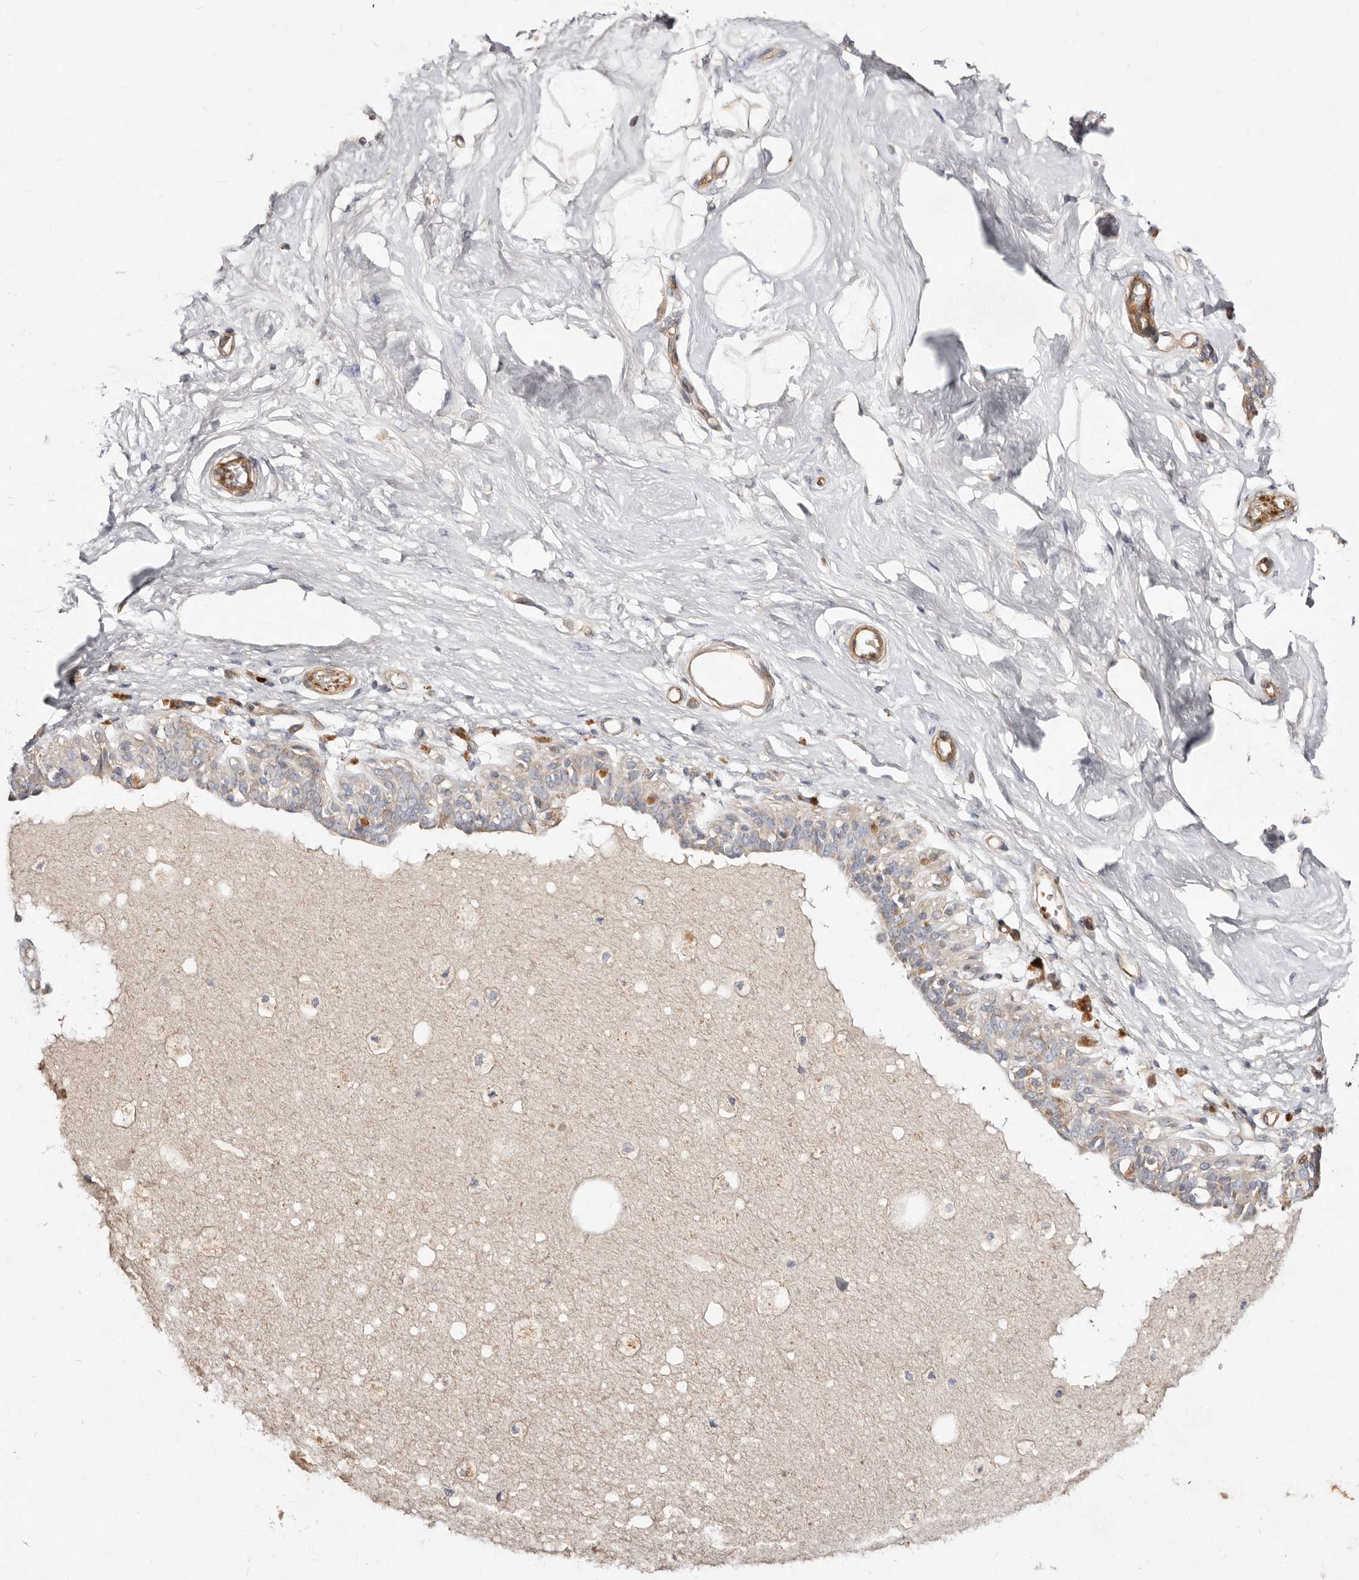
{"staining": {"intensity": "negative", "quantity": "none", "location": "none"}, "tissue": "breast", "cell_type": "Adipocytes", "image_type": "normal", "snomed": [{"axis": "morphology", "description": "Normal tissue, NOS"}, {"axis": "topography", "description": "Breast"}], "caption": "This image is of benign breast stained with immunohistochemistry (IHC) to label a protein in brown with the nuclei are counter-stained blue. There is no staining in adipocytes.", "gene": "SLC25A20", "patient": {"sex": "female", "age": 45}}